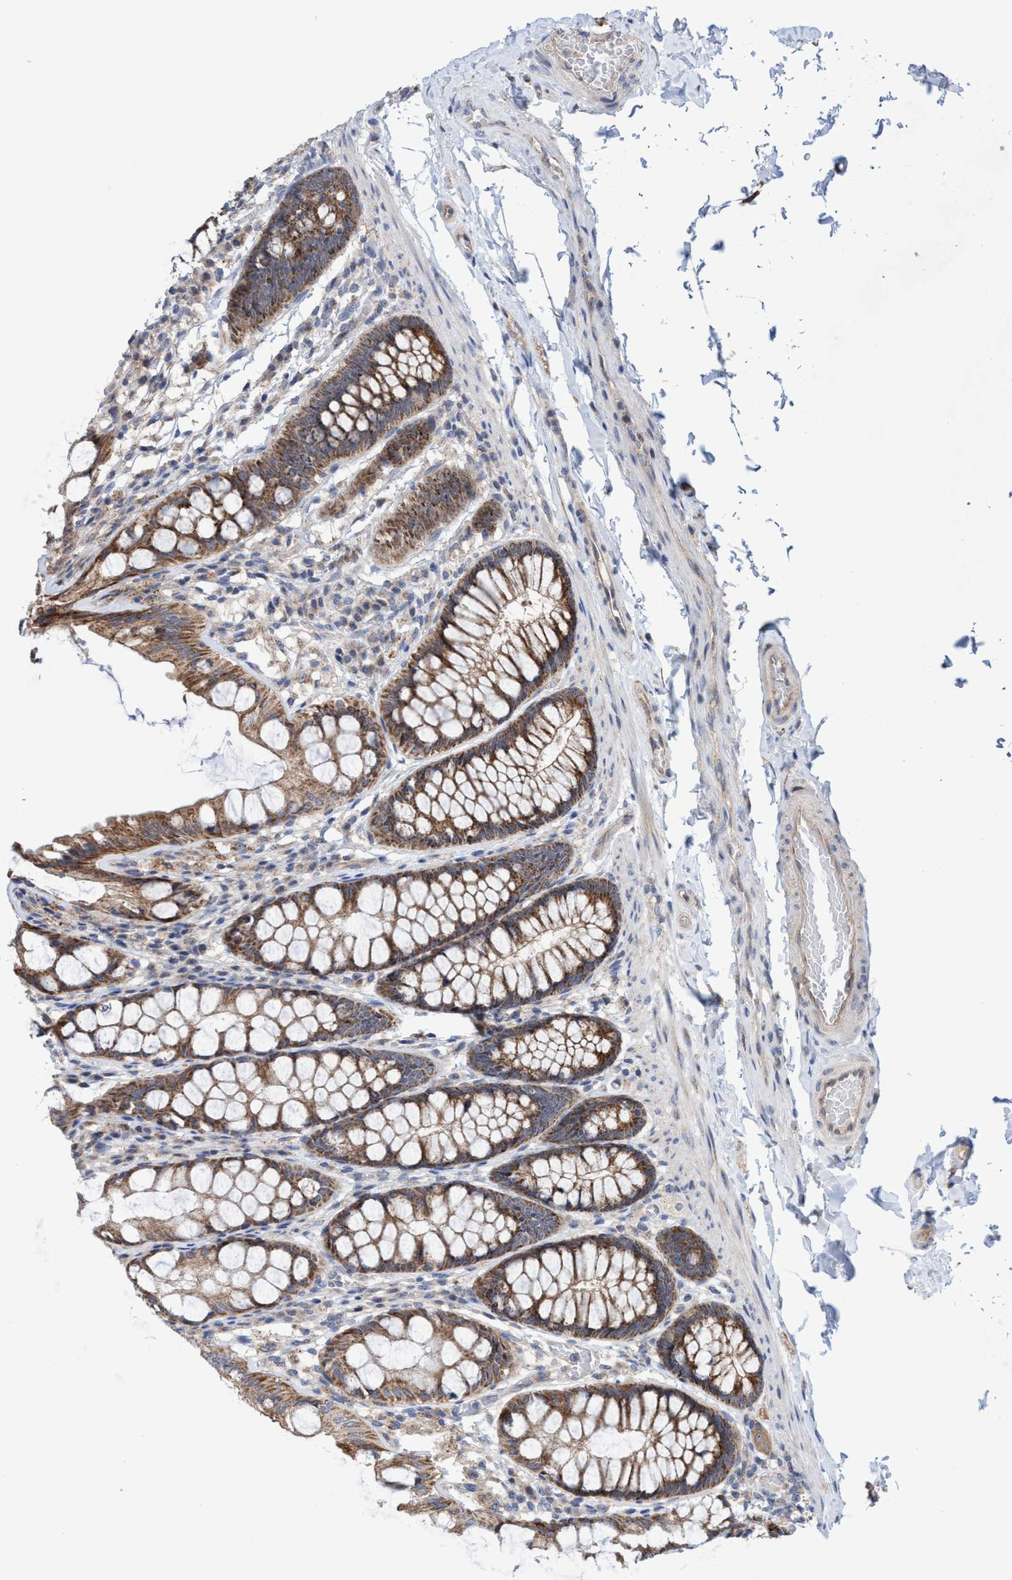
{"staining": {"intensity": "weak", "quantity": ">75%", "location": "cytoplasmic/membranous"}, "tissue": "colon", "cell_type": "Endothelial cells", "image_type": "normal", "snomed": [{"axis": "morphology", "description": "Normal tissue, NOS"}, {"axis": "topography", "description": "Colon"}], "caption": "Weak cytoplasmic/membranous staining for a protein is identified in approximately >75% of endothelial cells of benign colon using IHC.", "gene": "P2RY14", "patient": {"sex": "male", "age": 47}}